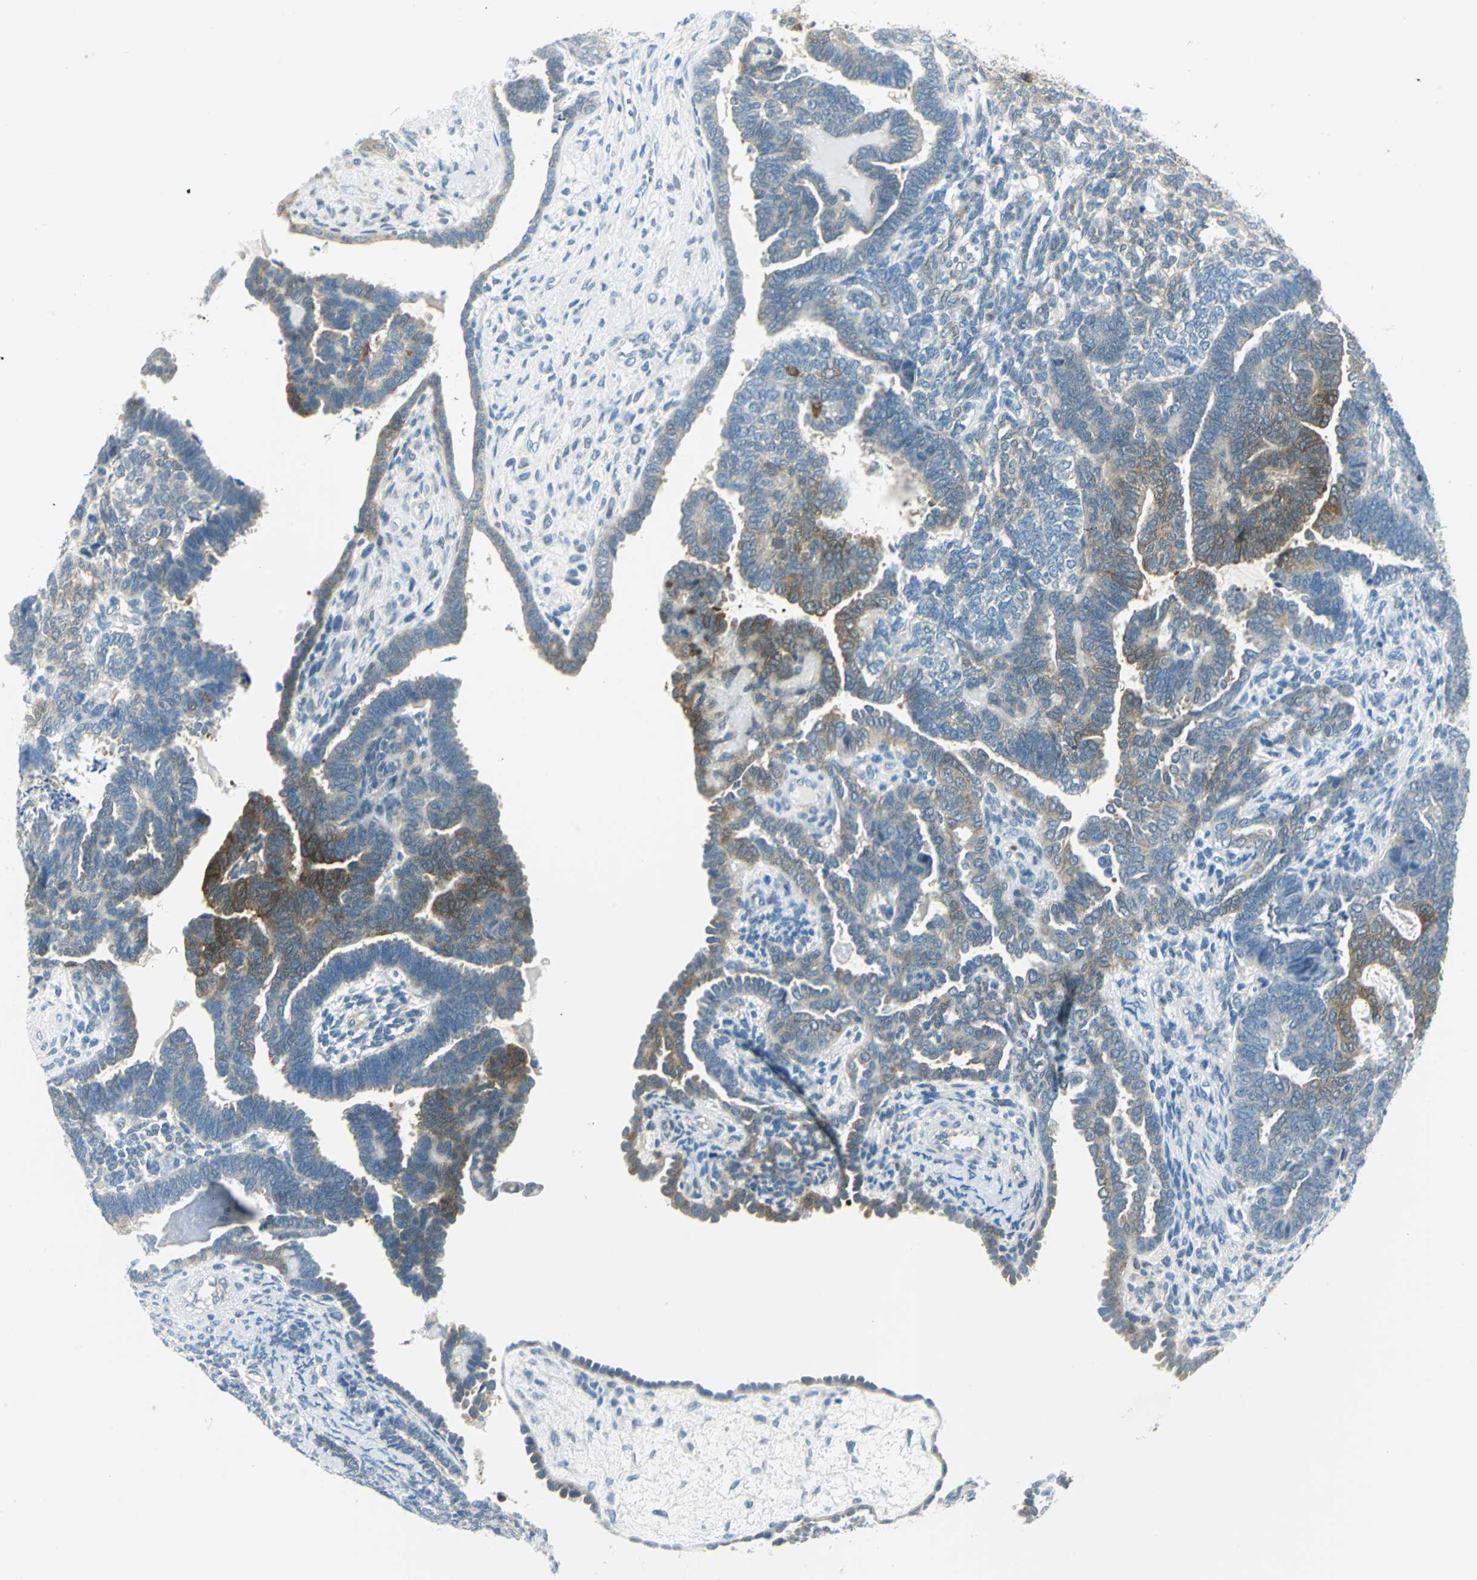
{"staining": {"intensity": "moderate", "quantity": "<25%", "location": "cytoplasmic/membranous"}, "tissue": "endometrial cancer", "cell_type": "Tumor cells", "image_type": "cancer", "snomed": [{"axis": "morphology", "description": "Neoplasm, malignant, NOS"}, {"axis": "topography", "description": "Endometrium"}], "caption": "A photomicrograph of human neoplasm (malignant) (endometrial) stained for a protein displays moderate cytoplasmic/membranous brown staining in tumor cells.", "gene": "ALDOA", "patient": {"sex": "female", "age": 74}}